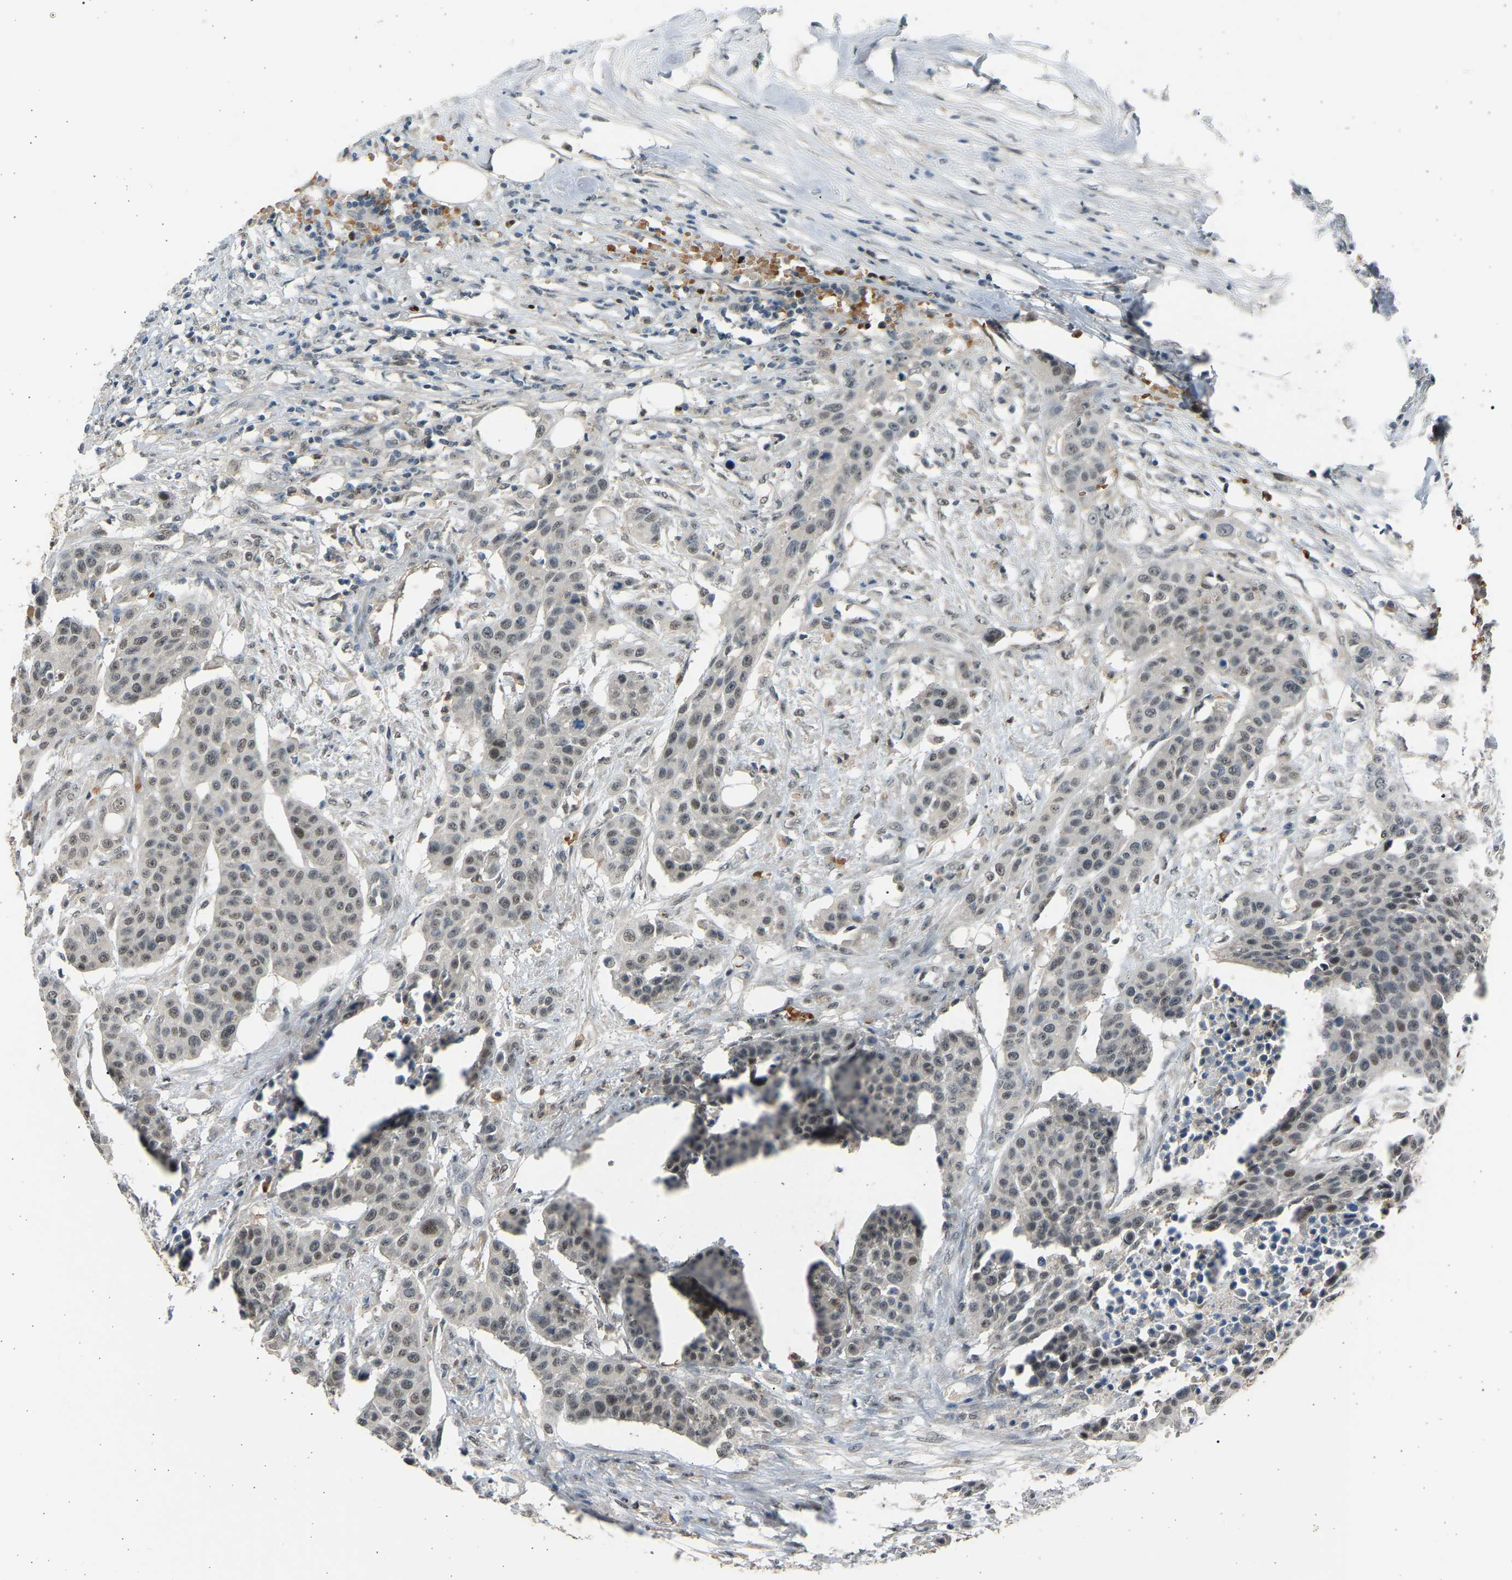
{"staining": {"intensity": "weak", "quantity": "25%-75%", "location": "nuclear"}, "tissue": "urothelial cancer", "cell_type": "Tumor cells", "image_type": "cancer", "snomed": [{"axis": "morphology", "description": "Urothelial carcinoma, High grade"}, {"axis": "topography", "description": "Urinary bladder"}], "caption": "Immunohistochemical staining of urothelial carcinoma (high-grade) demonstrates low levels of weak nuclear protein positivity in approximately 25%-75% of tumor cells.", "gene": "BIRC2", "patient": {"sex": "male", "age": 74}}